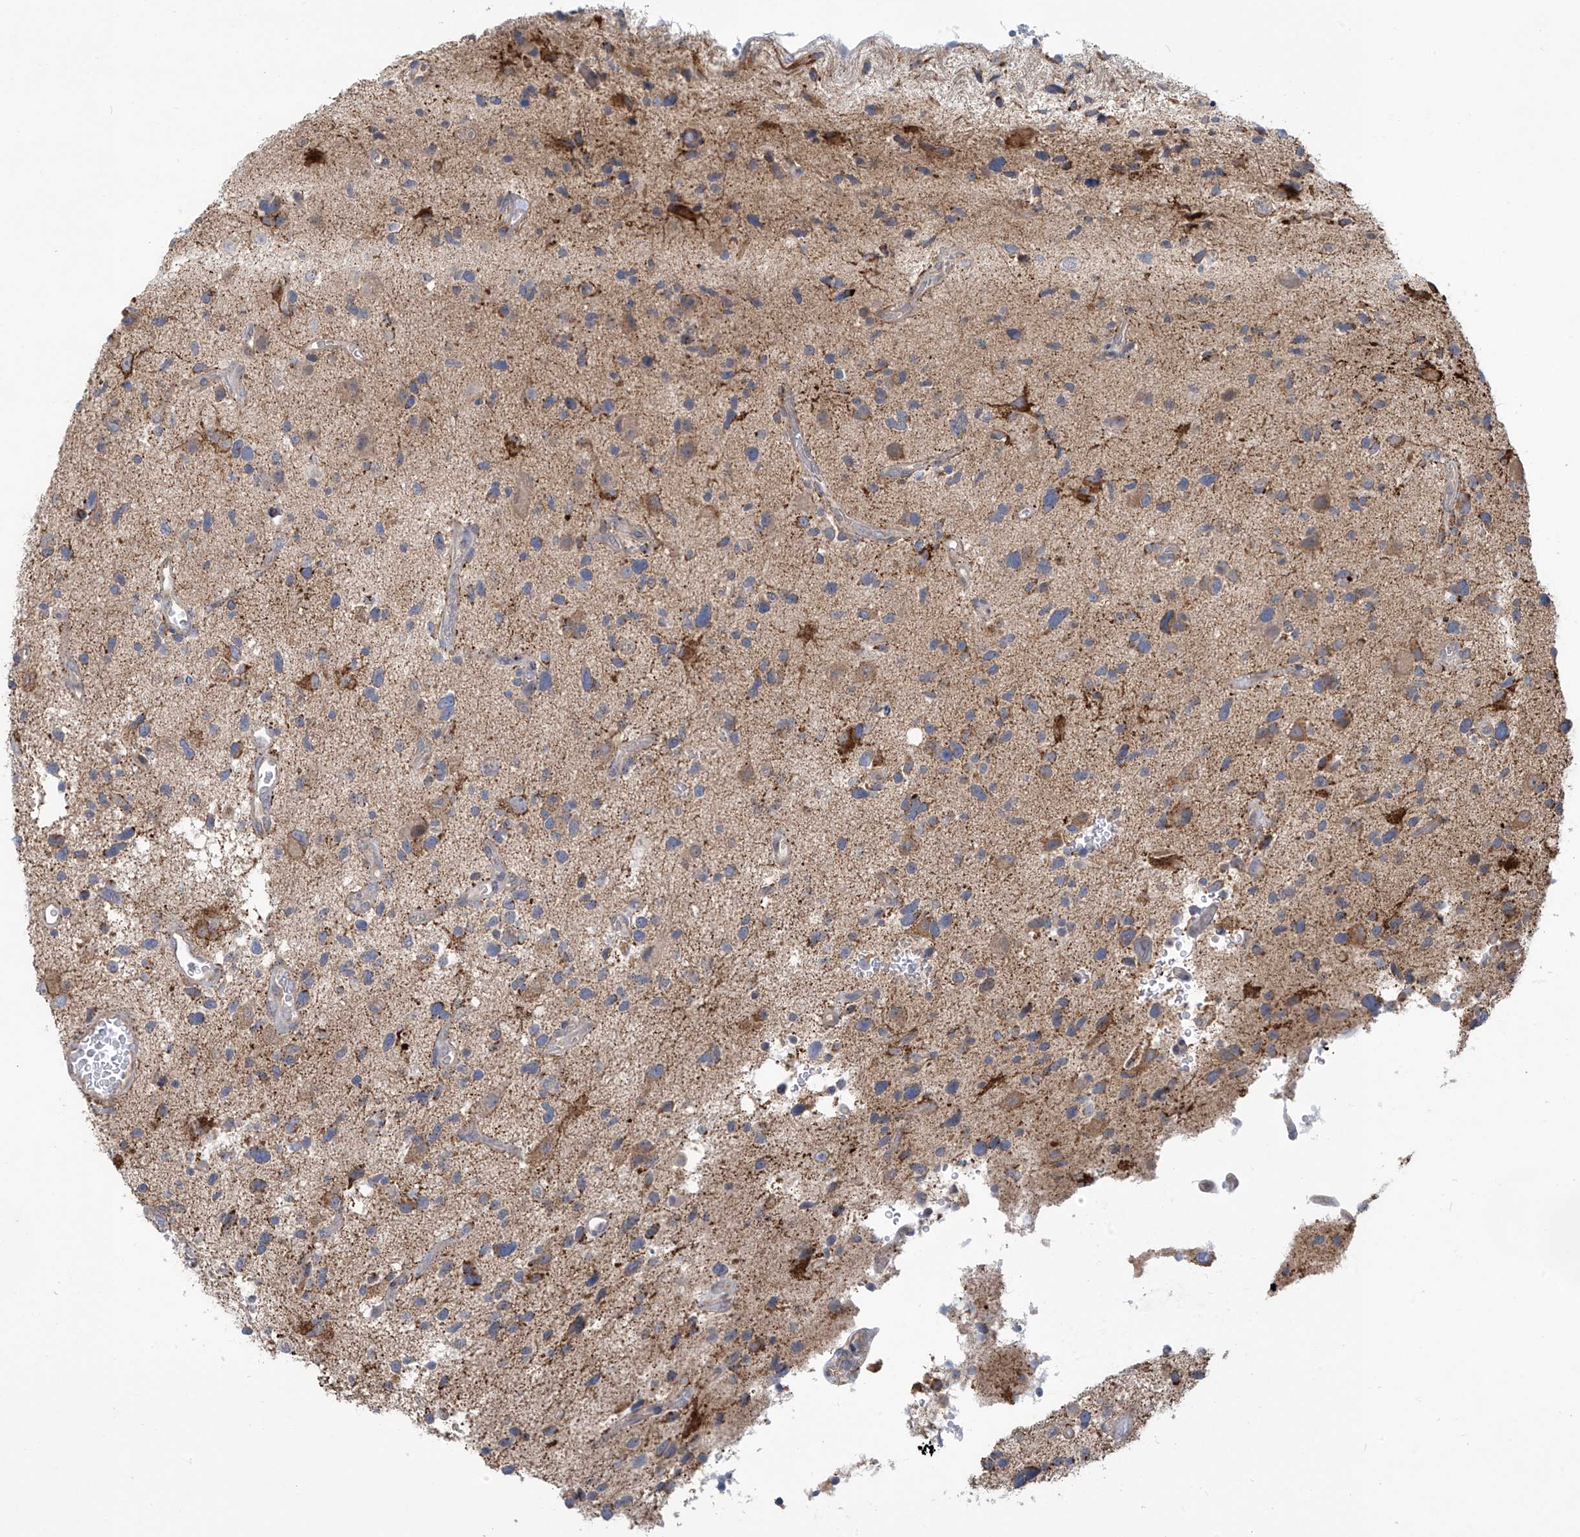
{"staining": {"intensity": "negative", "quantity": "none", "location": "none"}, "tissue": "glioma", "cell_type": "Tumor cells", "image_type": "cancer", "snomed": [{"axis": "morphology", "description": "Glioma, malignant, High grade"}, {"axis": "topography", "description": "Brain"}], "caption": "Immunohistochemistry (IHC) photomicrograph of neoplastic tissue: human glioma stained with DAB (3,3'-diaminobenzidine) displays no significant protein staining in tumor cells.", "gene": "SCGB1D2", "patient": {"sex": "male", "age": 33}}